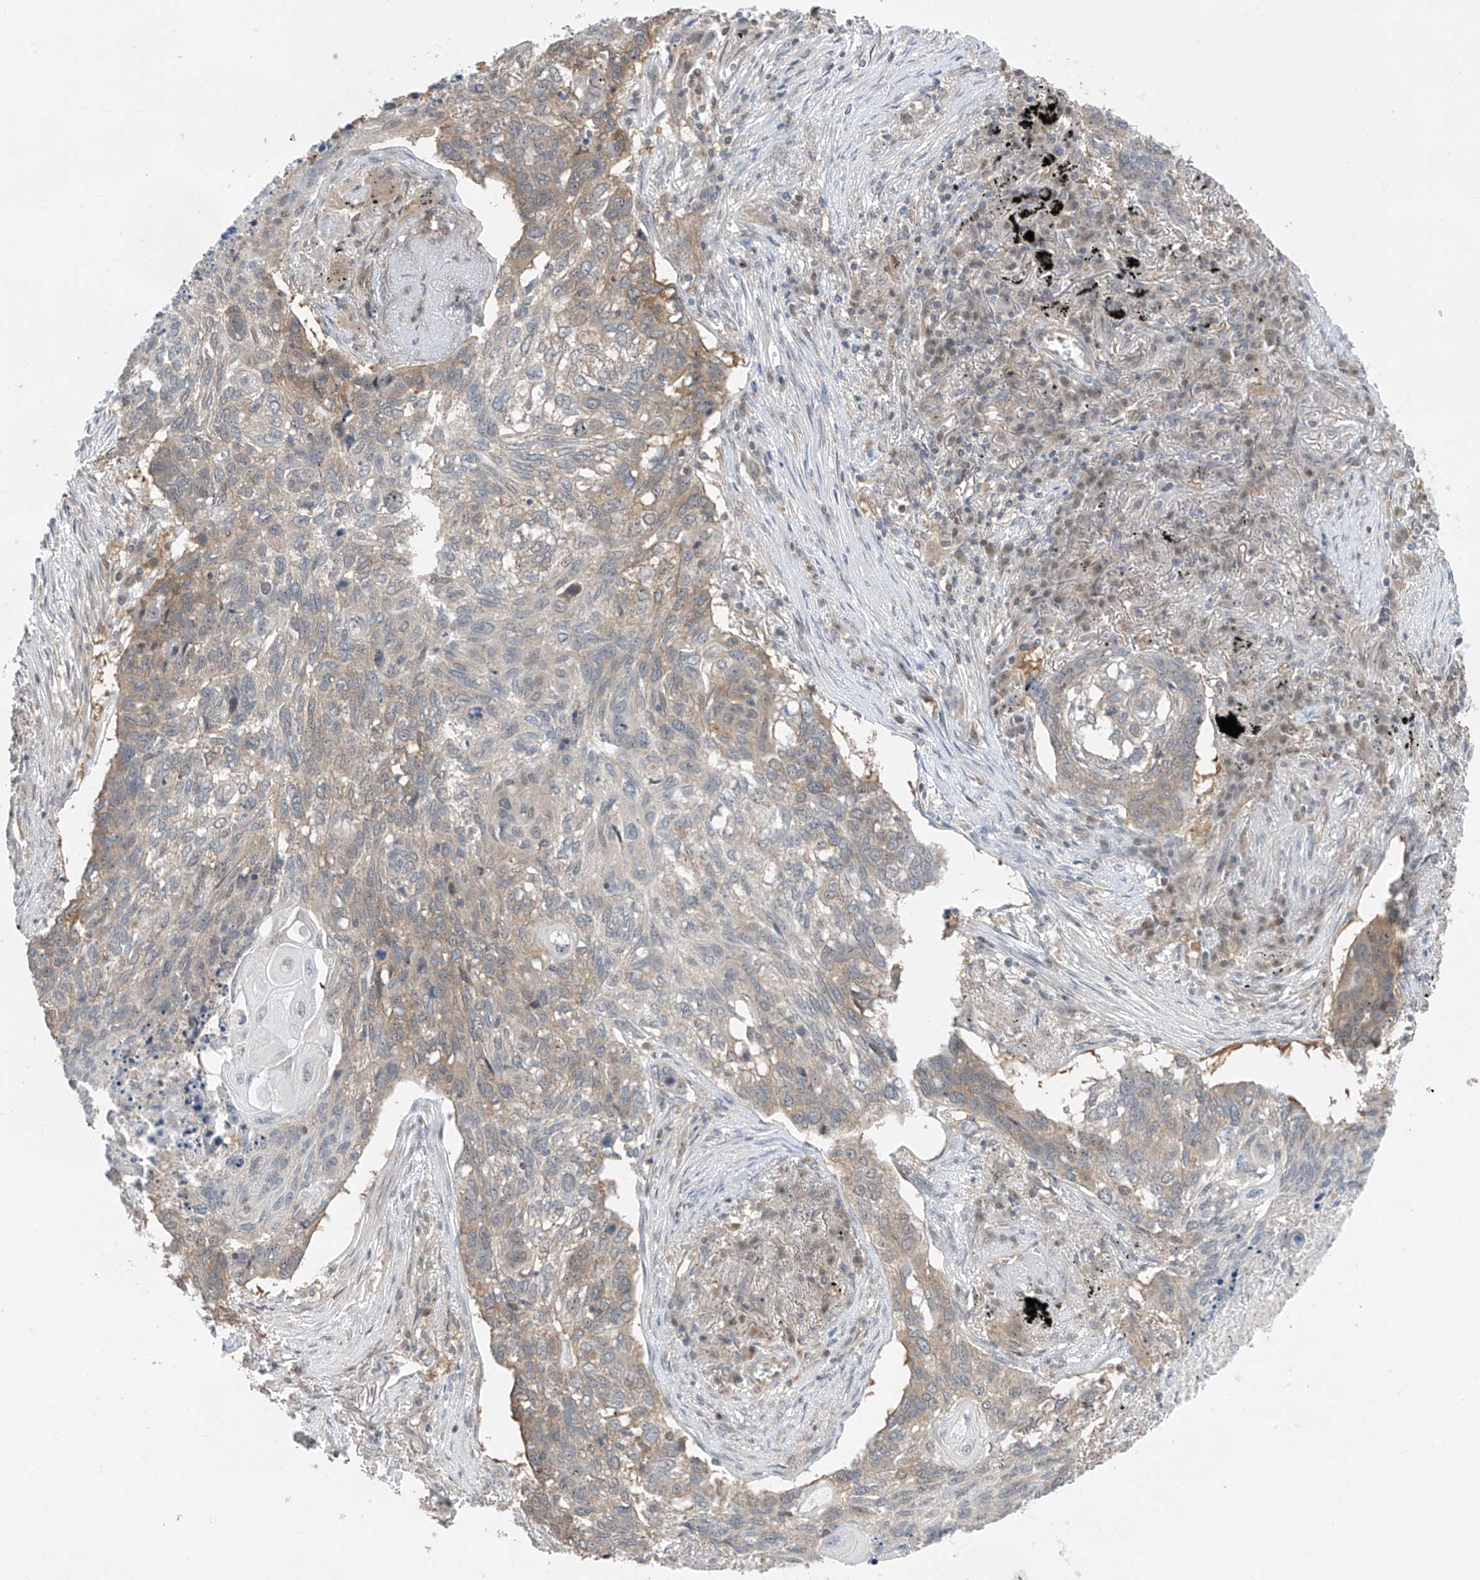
{"staining": {"intensity": "weak", "quantity": "25%-75%", "location": "cytoplasmic/membranous"}, "tissue": "lung cancer", "cell_type": "Tumor cells", "image_type": "cancer", "snomed": [{"axis": "morphology", "description": "Squamous cell carcinoma, NOS"}, {"axis": "topography", "description": "Lung"}], "caption": "Immunohistochemical staining of squamous cell carcinoma (lung) displays low levels of weak cytoplasmic/membranous protein positivity in approximately 25%-75% of tumor cells. (Brightfield microscopy of DAB IHC at high magnification).", "gene": "TTC38", "patient": {"sex": "female", "age": 63}}